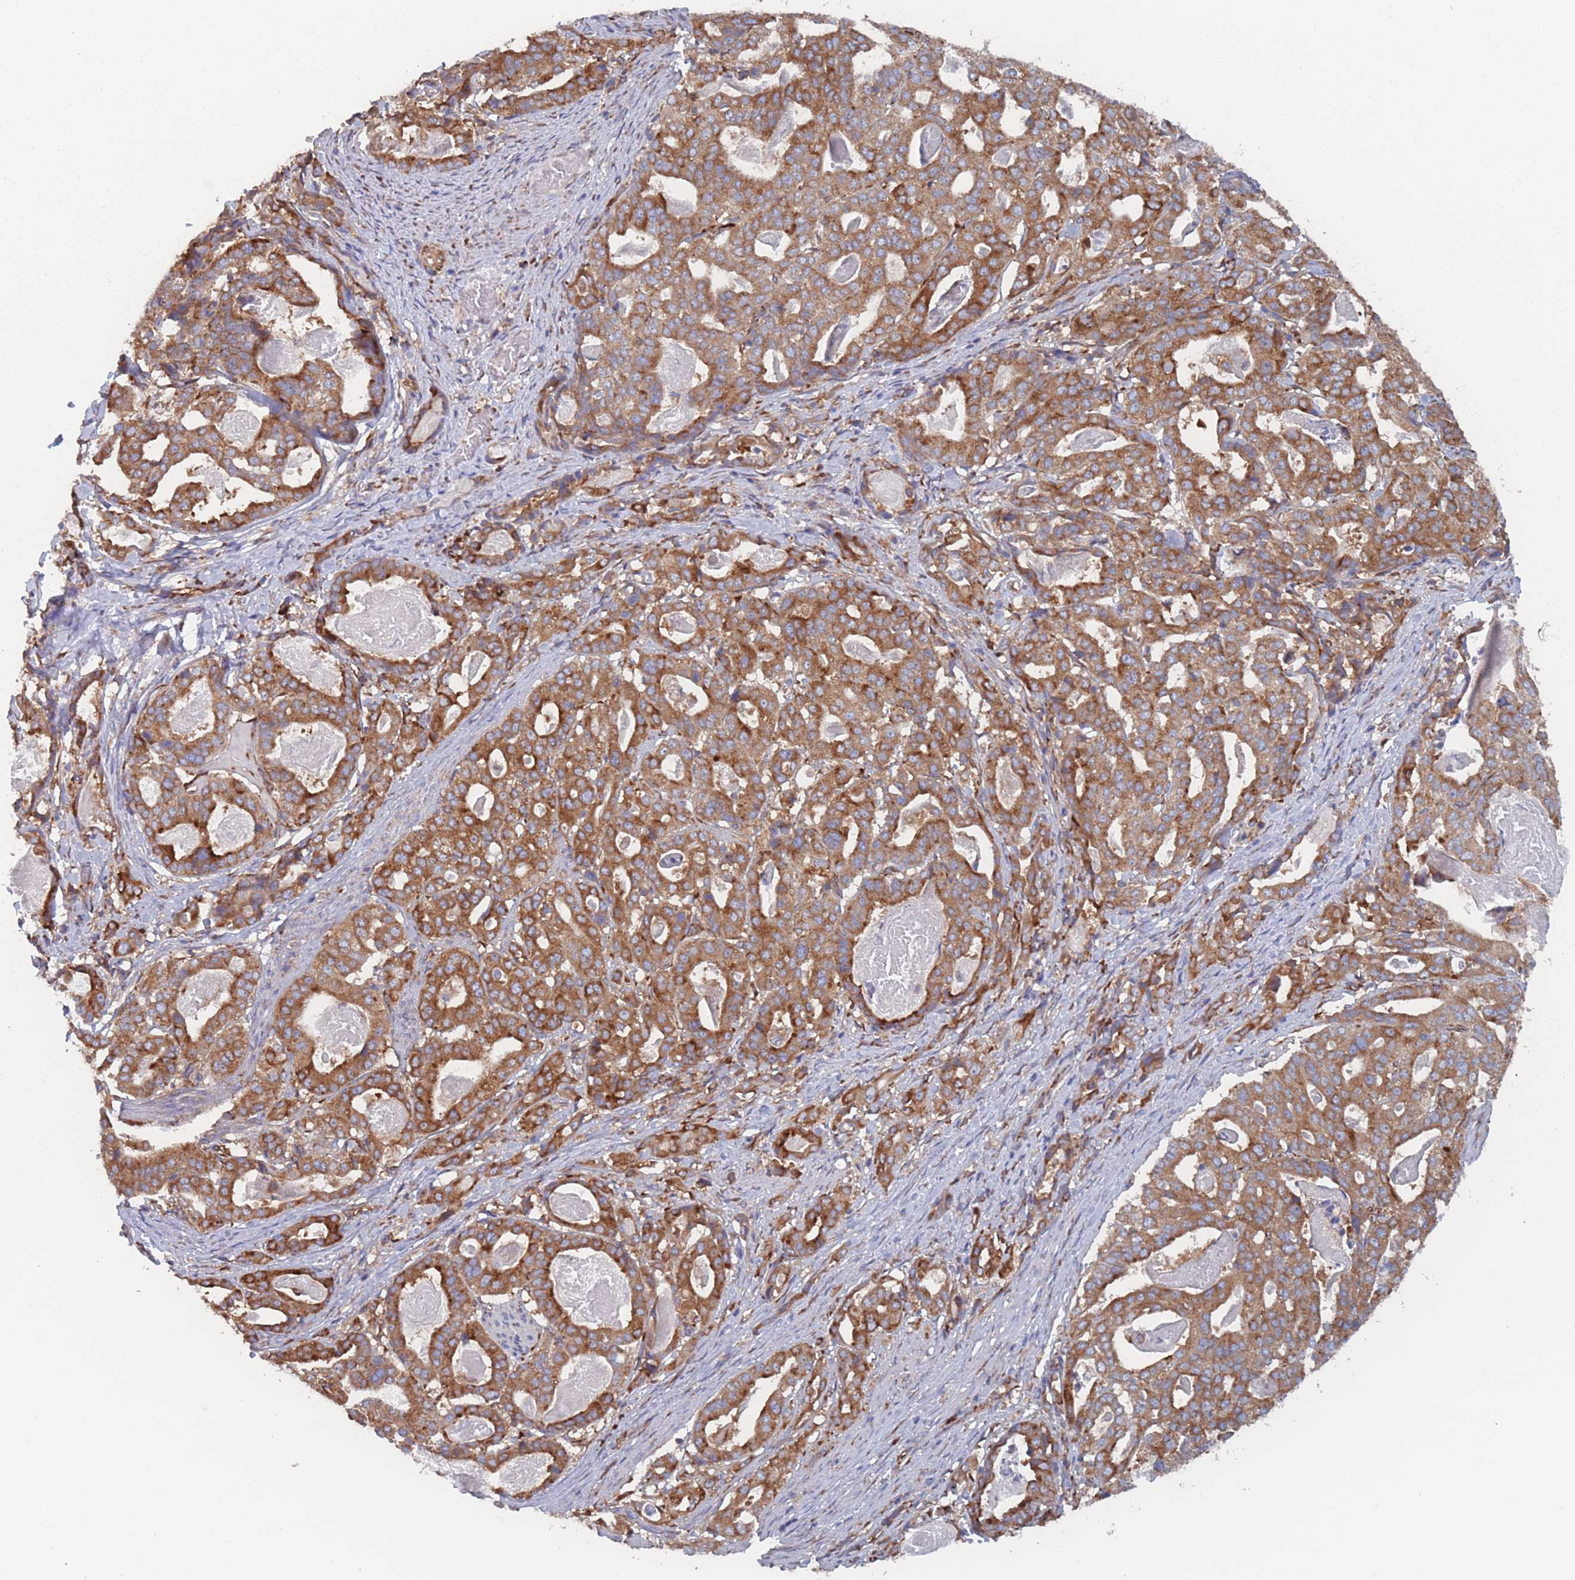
{"staining": {"intensity": "moderate", "quantity": ">75%", "location": "cytoplasmic/membranous"}, "tissue": "stomach cancer", "cell_type": "Tumor cells", "image_type": "cancer", "snomed": [{"axis": "morphology", "description": "Adenocarcinoma, NOS"}, {"axis": "topography", "description": "Stomach"}], "caption": "Adenocarcinoma (stomach) stained with IHC reveals moderate cytoplasmic/membranous expression in approximately >75% of tumor cells.", "gene": "EEF1B2", "patient": {"sex": "male", "age": 48}}